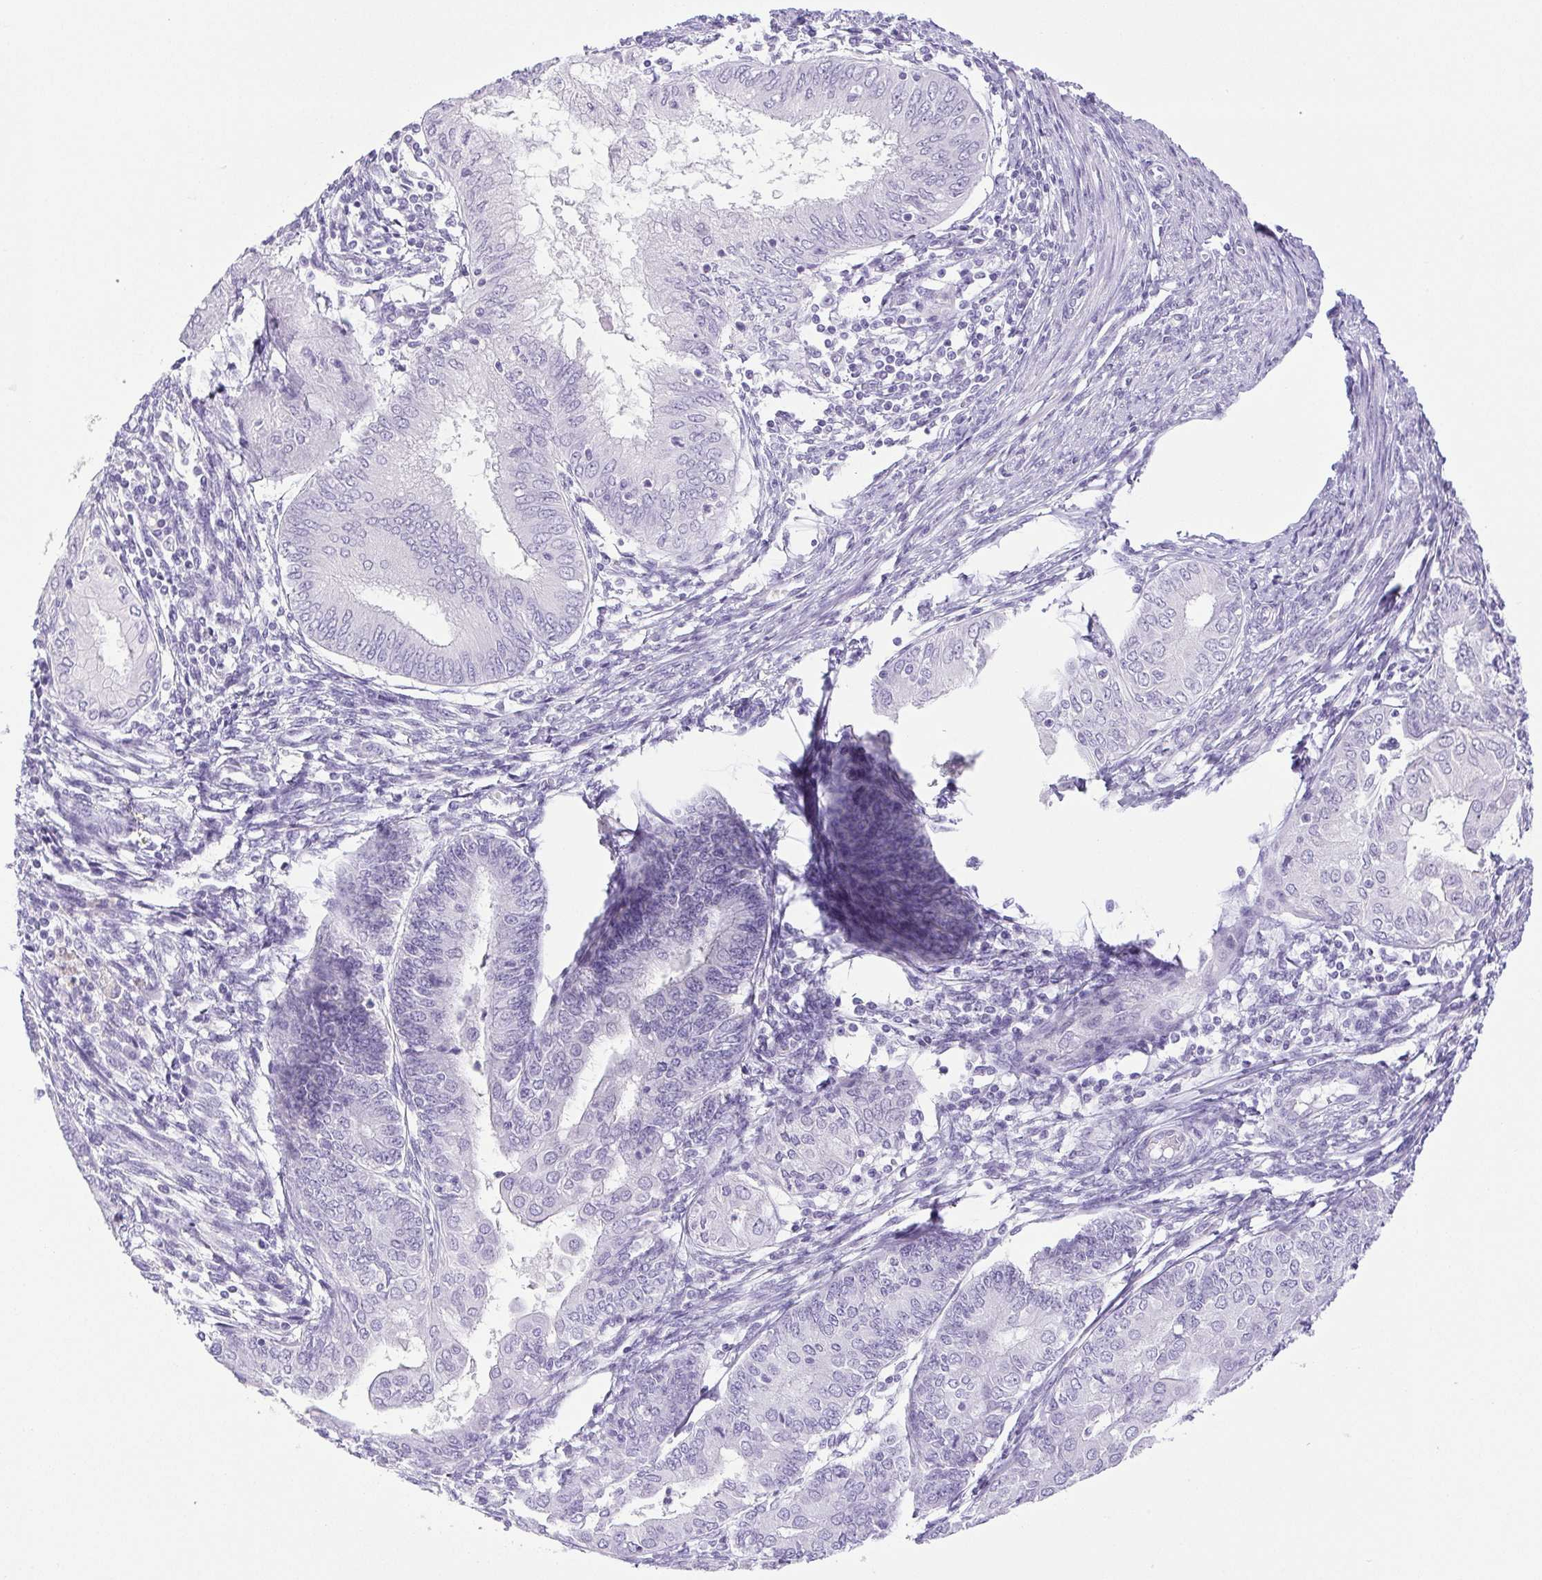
{"staining": {"intensity": "negative", "quantity": "none", "location": "none"}, "tissue": "endometrial cancer", "cell_type": "Tumor cells", "image_type": "cancer", "snomed": [{"axis": "morphology", "description": "Adenocarcinoma, NOS"}, {"axis": "topography", "description": "Endometrium"}], "caption": "This histopathology image is of endometrial cancer stained with IHC to label a protein in brown with the nuclei are counter-stained blue. There is no expression in tumor cells.", "gene": "HLA-G", "patient": {"sex": "female", "age": 68}}